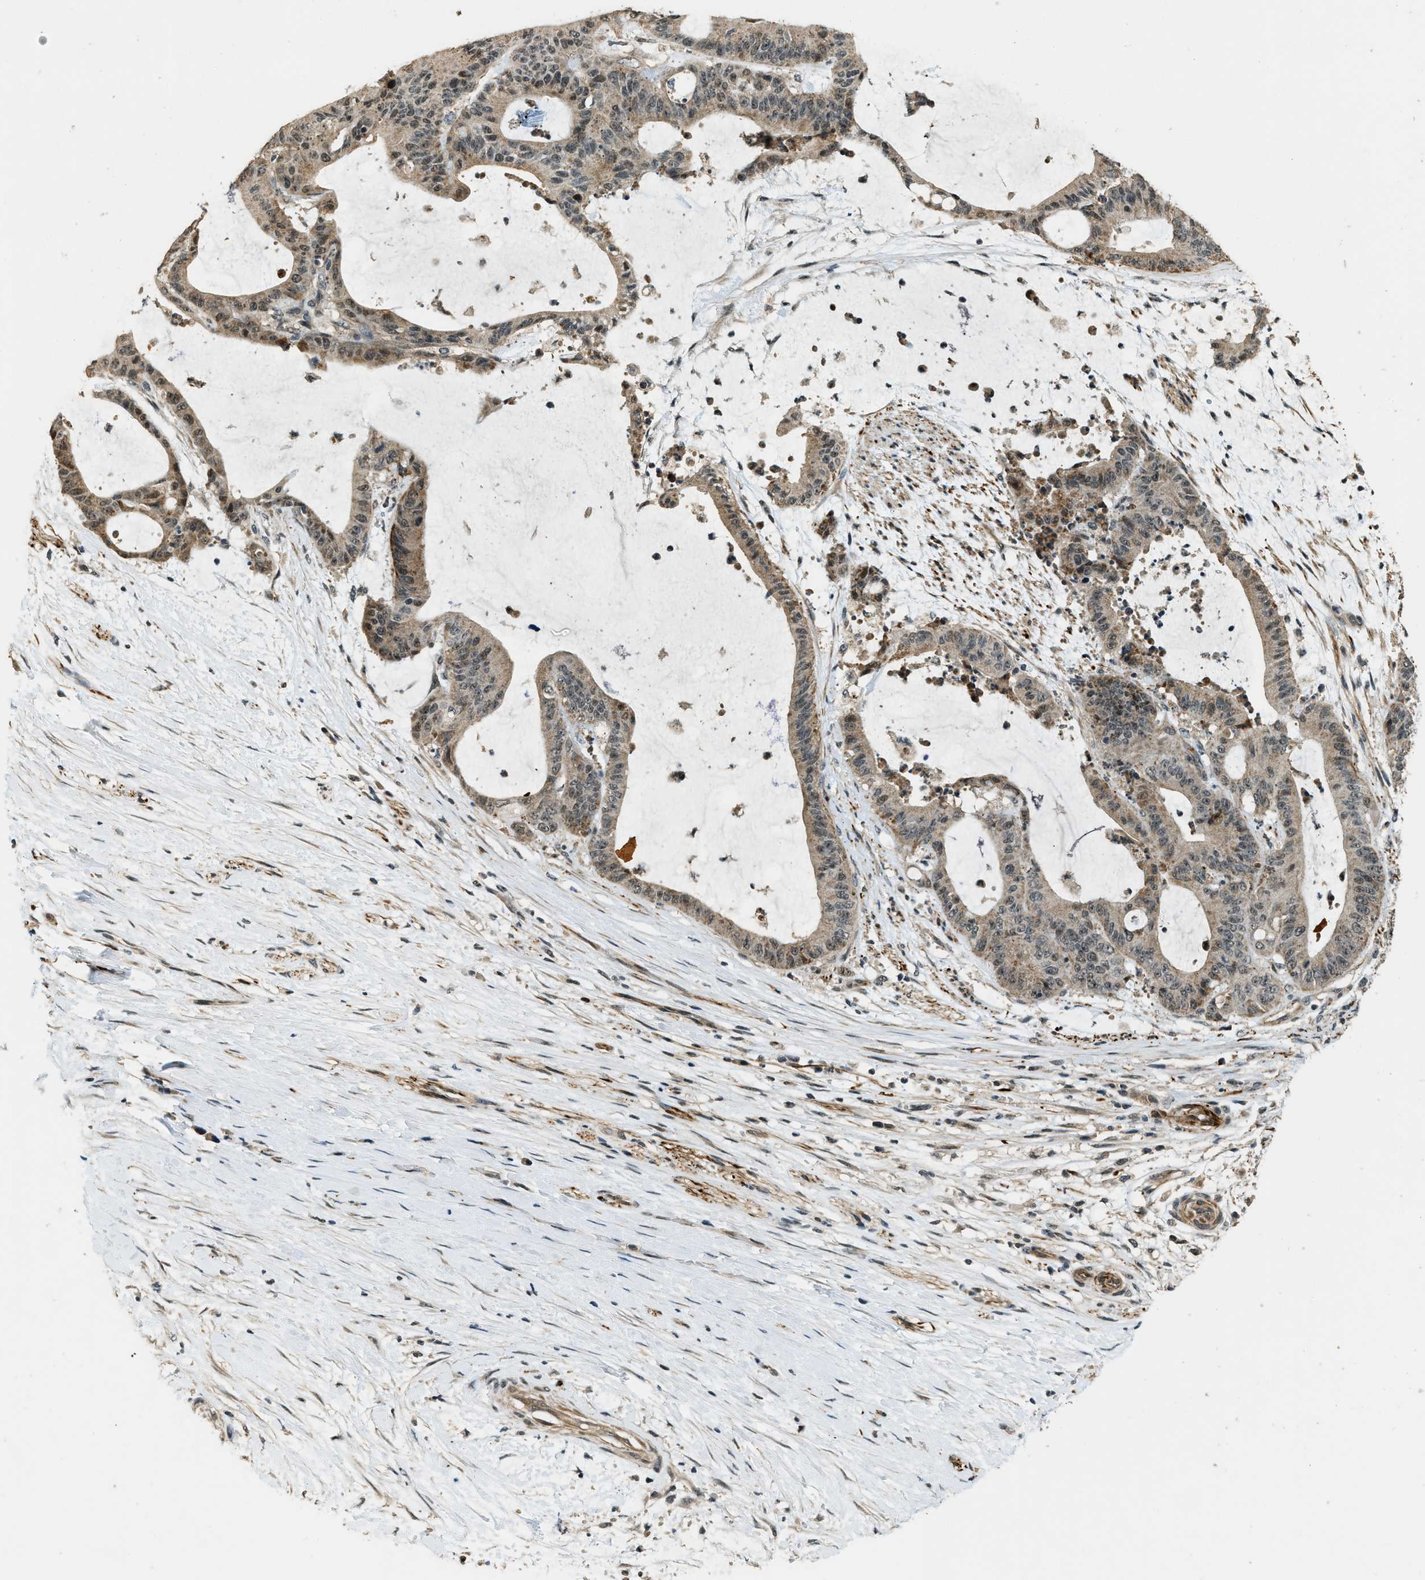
{"staining": {"intensity": "moderate", "quantity": ">75%", "location": "cytoplasmic/membranous,nuclear"}, "tissue": "liver cancer", "cell_type": "Tumor cells", "image_type": "cancer", "snomed": [{"axis": "morphology", "description": "Cholangiocarcinoma"}, {"axis": "topography", "description": "Liver"}], "caption": "There is medium levels of moderate cytoplasmic/membranous and nuclear expression in tumor cells of cholangiocarcinoma (liver), as demonstrated by immunohistochemical staining (brown color).", "gene": "MED21", "patient": {"sex": "female", "age": 73}}